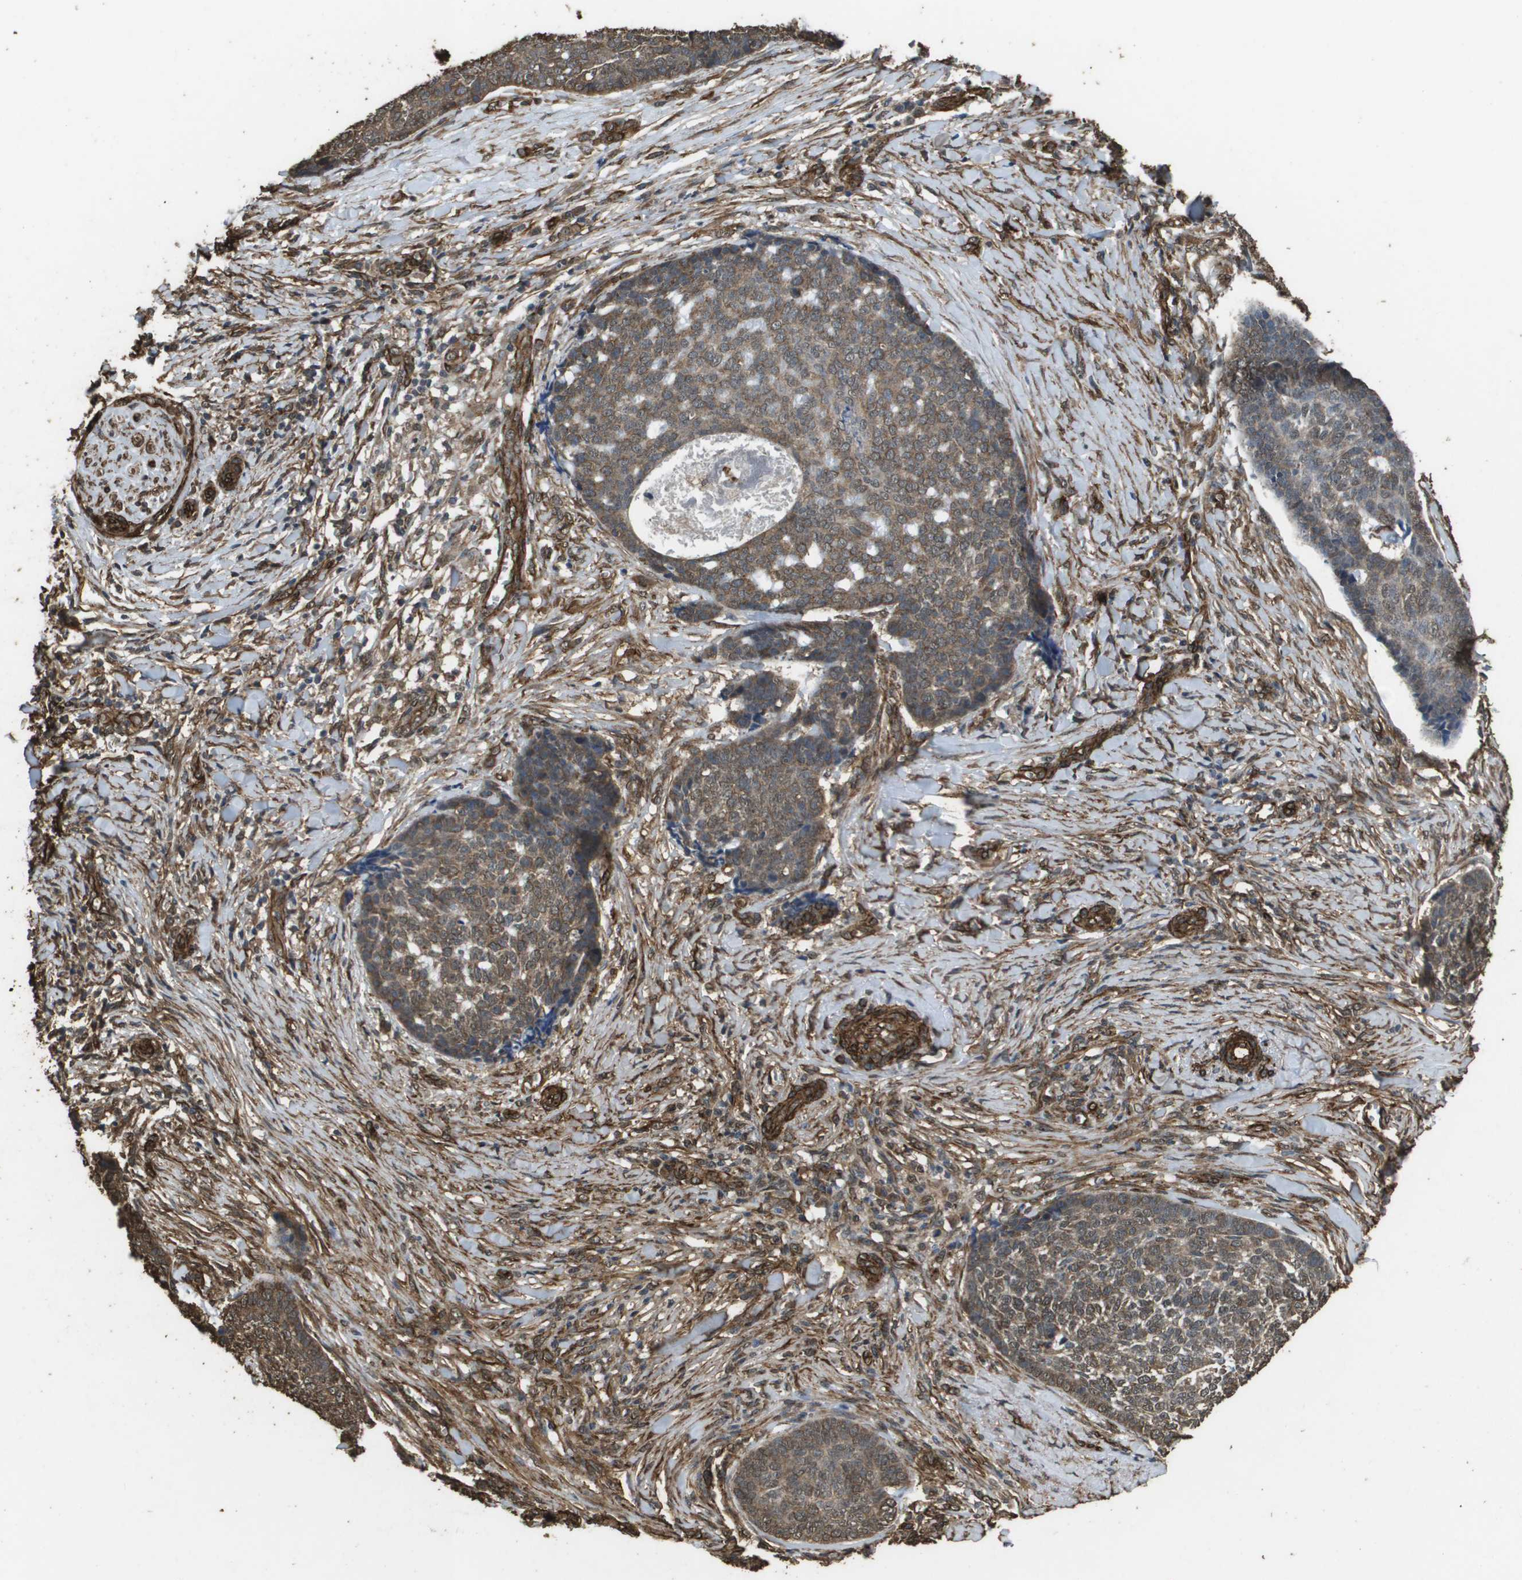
{"staining": {"intensity": "moderate", "quantity": ">75%", "location": "cytoplasmic/membranous"}, "tissue": "skin cancer", "cell_type": "Tumor cells", "image_type": "cancer", "snomed": [{"axis": "morphology", "description": "Basal cell carcinoma"}, {"axis": "topography", "description": "Skin"}], "caption": "An IHC micrograph of tumor tissue is shown. Protein staining in brown shows moderate cytoplasmic/membranous positivity in skin cancer within tumor cells. The staining was performed using DAB (3,3'-diaminobenzidine) to visualize the protein expression in brown, while the nuclei were stained in blue with hematoxylin (Magnification: 20x).", "gene": "AAMP", "patient": {"sex": "male", "age": 84}}